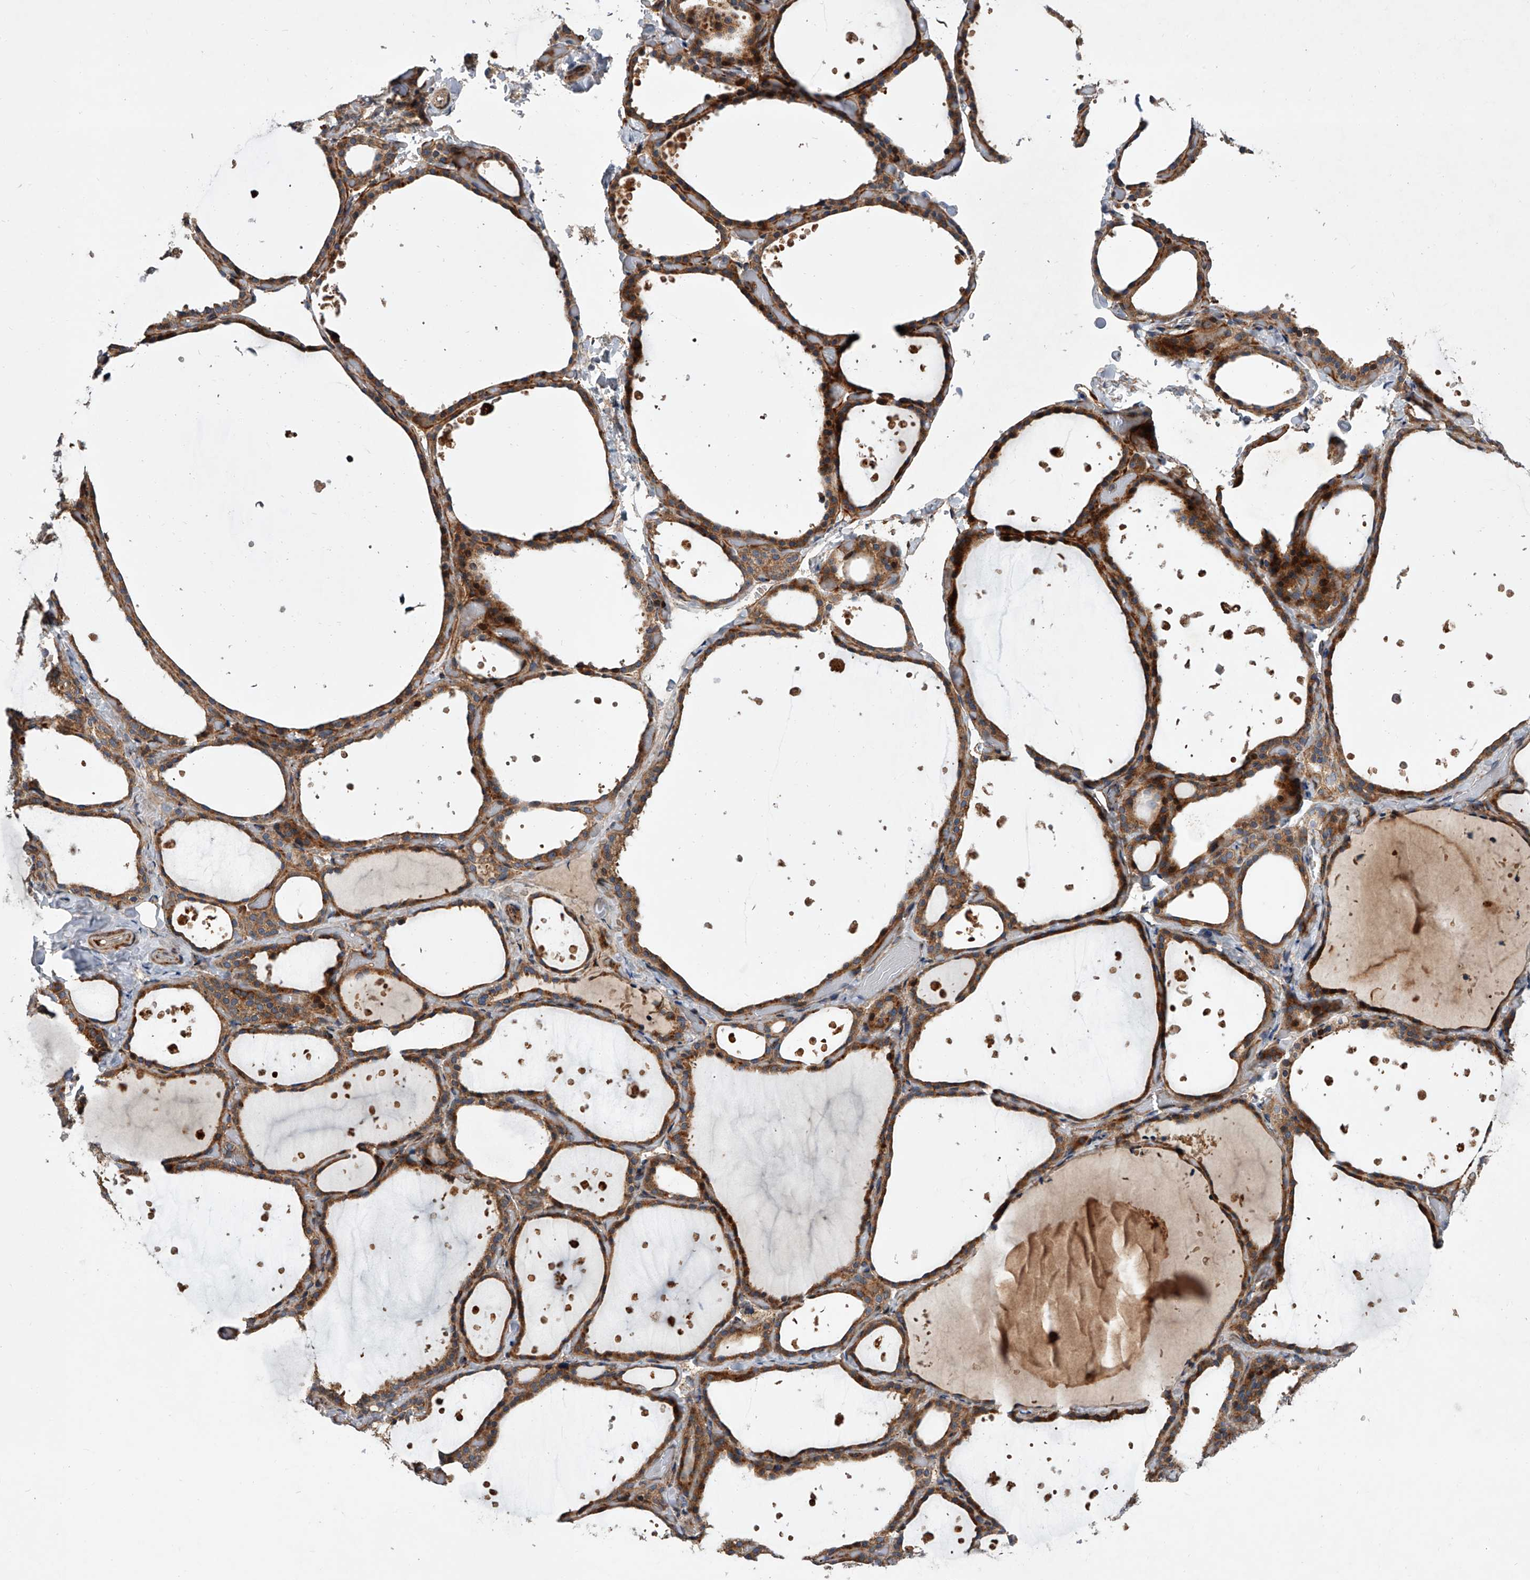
{"staining": {"intensity": "moderate", "quantity": ">75%", "location": "cytoplasmic/membranous"}, "tissue": "thyroid gland", "cell_type": "Glandular cells", "image_type": "normal", "snomed": [{"axis": "morphology", "description": "Normal tissue, NOS"}, {"axis": "topography", "description": "Thyroid gland"}], "caption": "Unremarkable thyroid gland exhibits moderate cytoplasmic/membranous staining in approximately >75% of glandular cells Using DAB (brown) and hematoxylin (blue) stains, captured at high magnification using brightfield microscopy..", "gene": "USP47", "patient": {"sex": "female", "age": 44}}